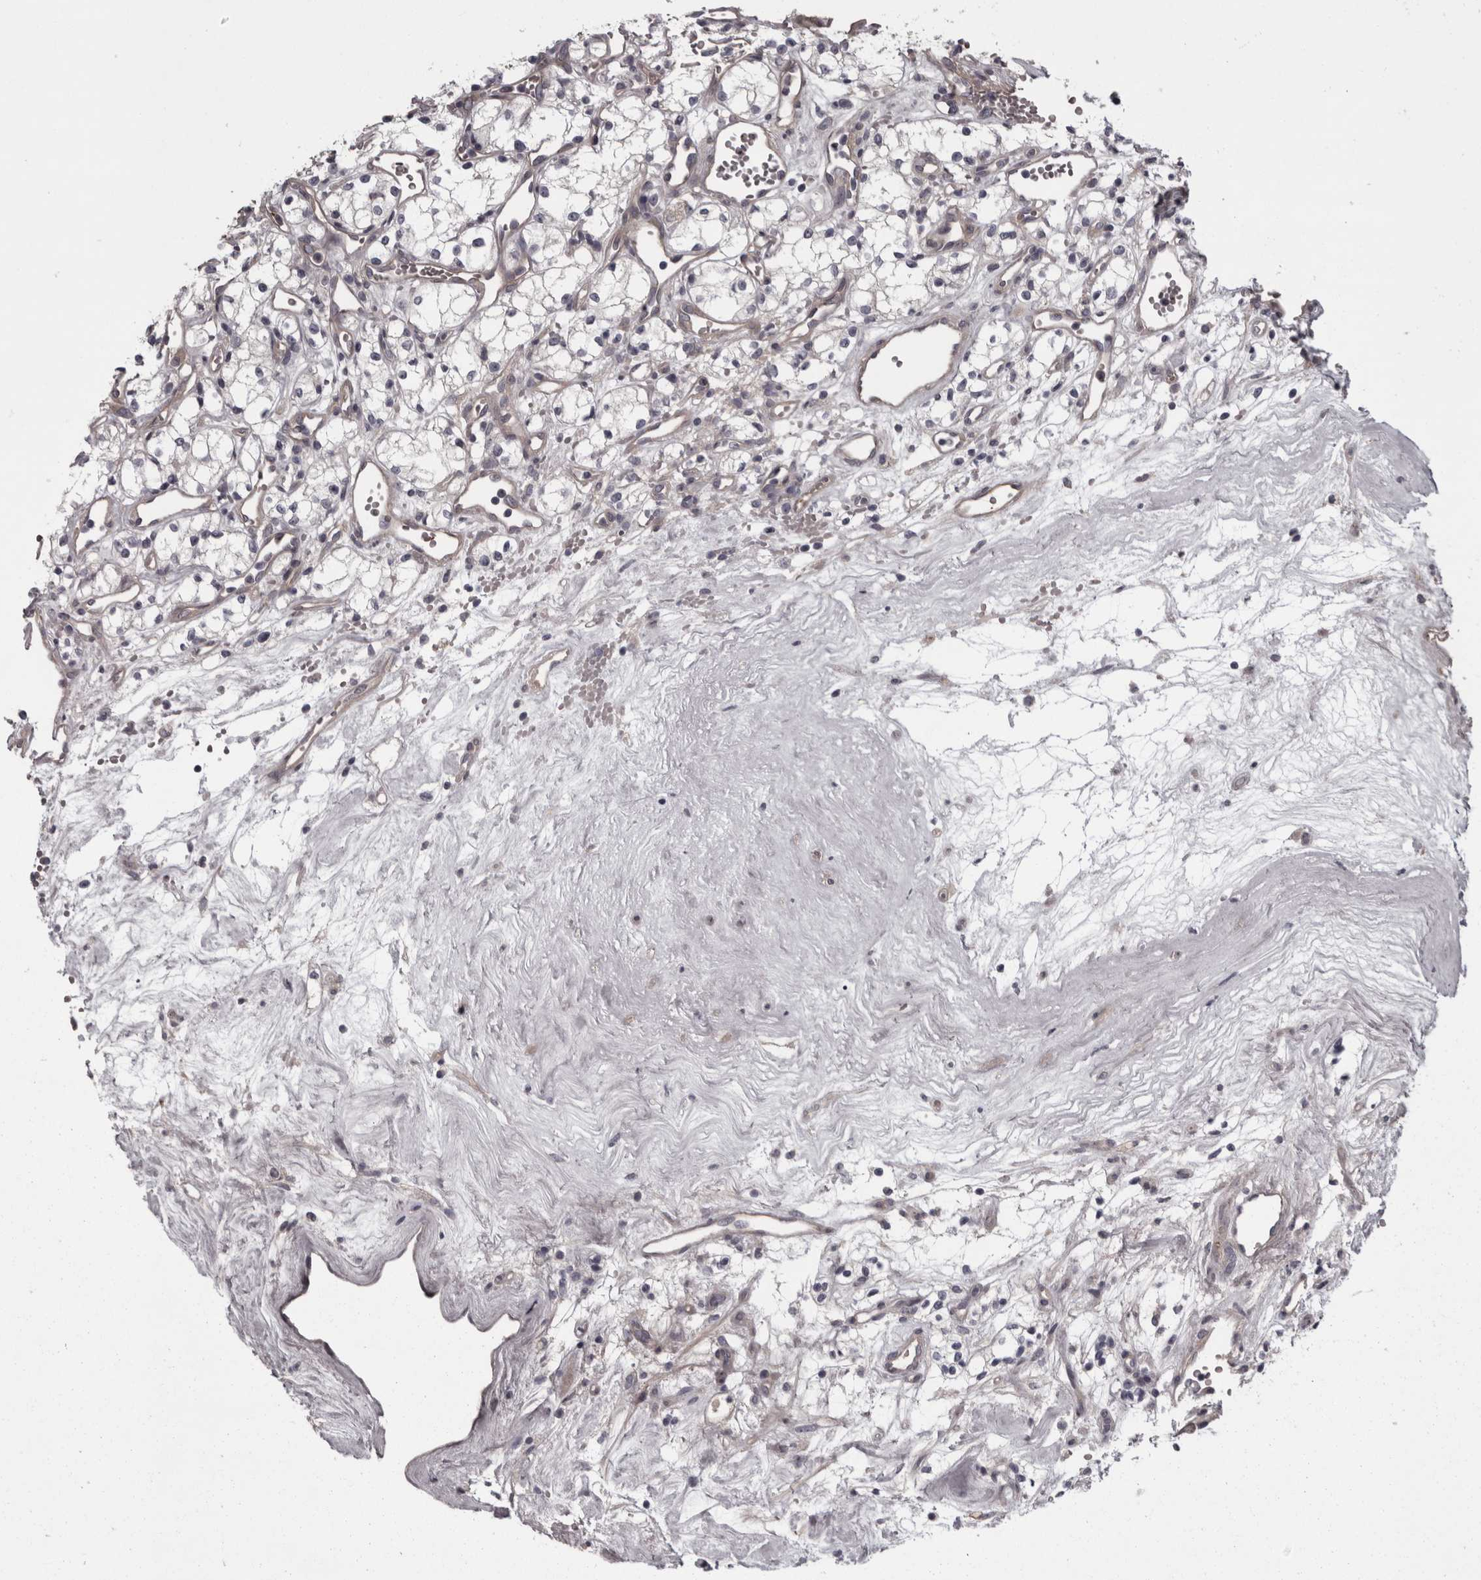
{"staining": {"intensity": "negative", "quantity": "none", "location": "none"}, "tissue": "renal cancer", "cell_type": "Tumor cells", "image_type": "cancer", "snomed": [{"axis": "morphology", "description": "Adenocarcinoma, NOS"}, {"axis": "topography", "description": "Kidney"}], "caption": "Immunohistochemistry of human renal adenocarcinoma reveals no expression in tumor cells.", "gene": "RSU1", "patient": {"sex": "male", "age": 59}}